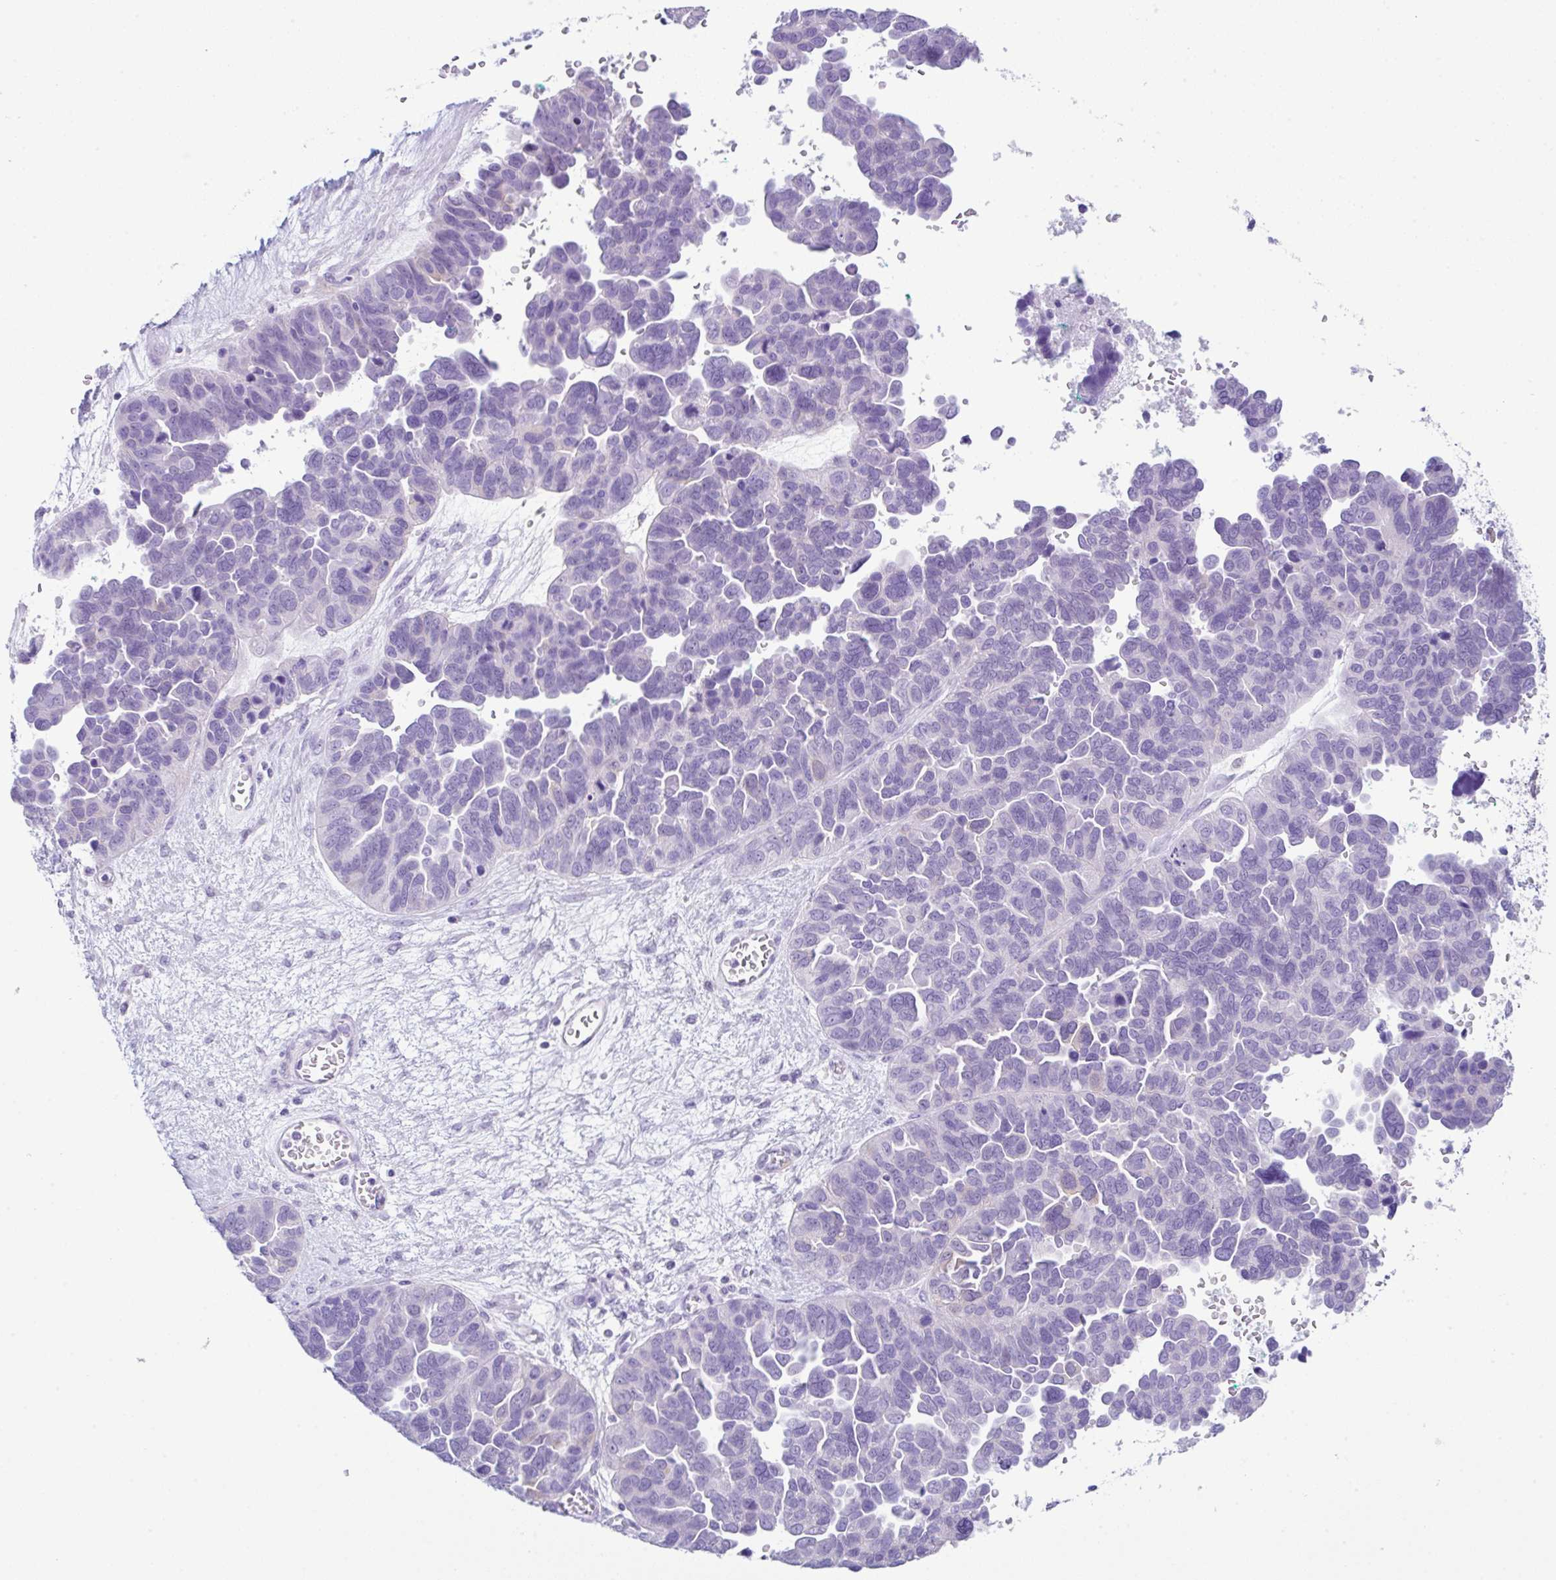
{"staining": {"intensity": "negative", "quantity": "none", "location": "none"}, "tissue": "ovarian cancer", "cell_type": "Tumor cells", "image_type": "cancer", "snomed": [{"axis": "morphology", "description": "Cystadenocarcinoma, serous, NOS"}, {"axis": "topography", "description": "Ovary"}], "caption": "High power microscopy image of an immunohistochemistry photomicrograph of ovarian cancer, revealing no significant expression in tumor cells.", "gene": "RRM2", "patient": {"sex": "female", "age": 64}}